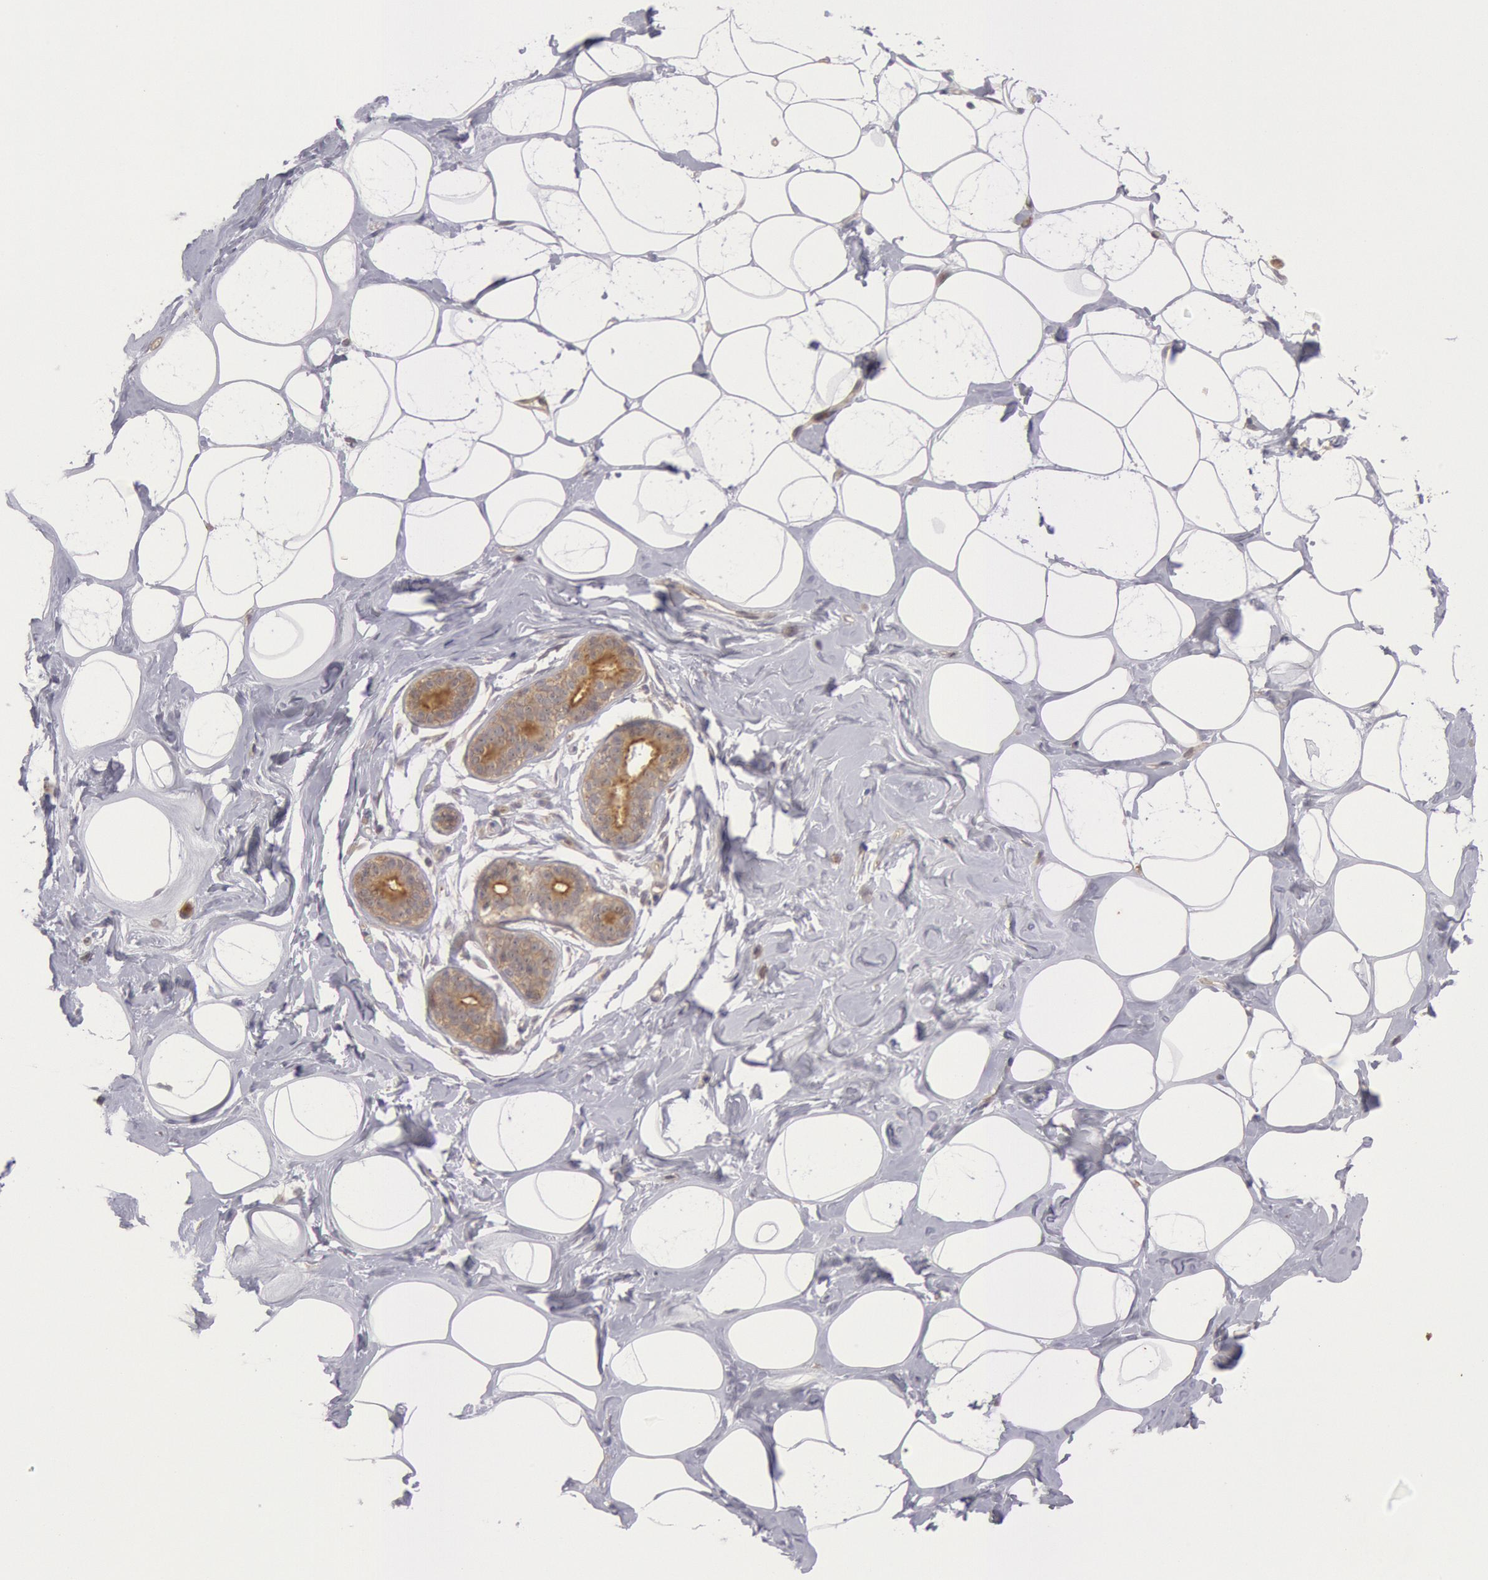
{"staining": {"intensity": "negative", "quantity": "none", "location": "none"}, "tissue": "breast", "cell_type": "Adipocytes", "image_type": "normal", "snomed": [{"axis": "morphology", "description": "Normal tissue, NOS"}, {"axis": "morphology", "description": "Fibrosis, NOS"}, {"axis": "topography", "description": "Breast"}], "caption": "DAB (3,3'-diaminobenzidine) immunohistochemical staining of unremarkable breast exhibits no significant expression in adipocytes. (Brightfield microscopy of DAB (3,3'-diaminobenzidine) IHC at high magnification).", "gene": "PLA2G6", "patient": {"sex": "female", "age": 39}}